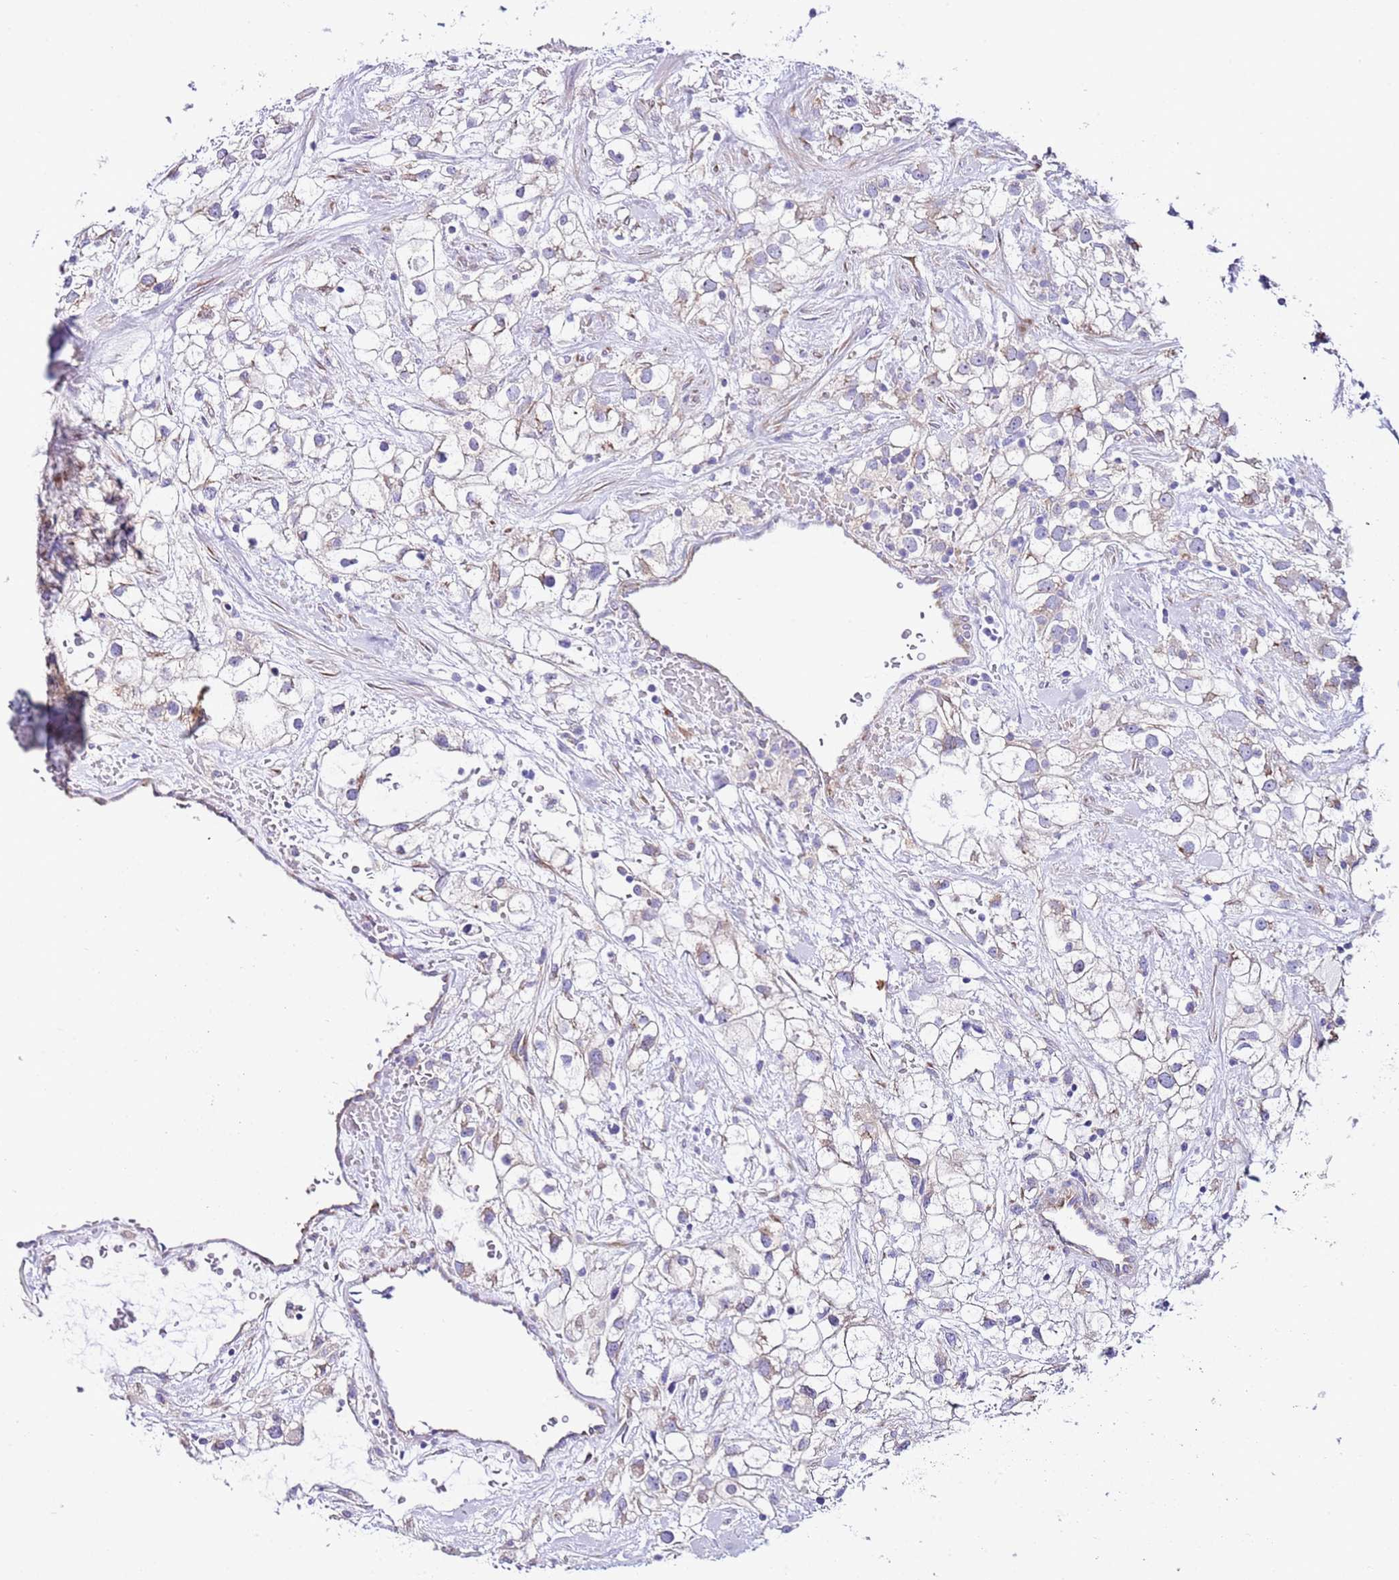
{"staining": {"intensity": "weak", "quantity": "<25%", "location": "cytoplasmic/membranous"}, "tissue": "renal cancer", "cell_type": "Tumor cells", "image_type": "cancer", "snomed": [{"axis": "morphology", "description": "Adenocarcinoma, NOS"}, {"axis": "topography", "description": "Kidney"}], "caption": "There is no significant expression in tumor cells of renal cancer (adenocarcinoma). (Brightfield microscopy of DAB (3,3'-diaminobenzidine) immunohistochemistry at high magnification).", "gene": "RPS10", "patient": {"sex": "male", "age": 59}}